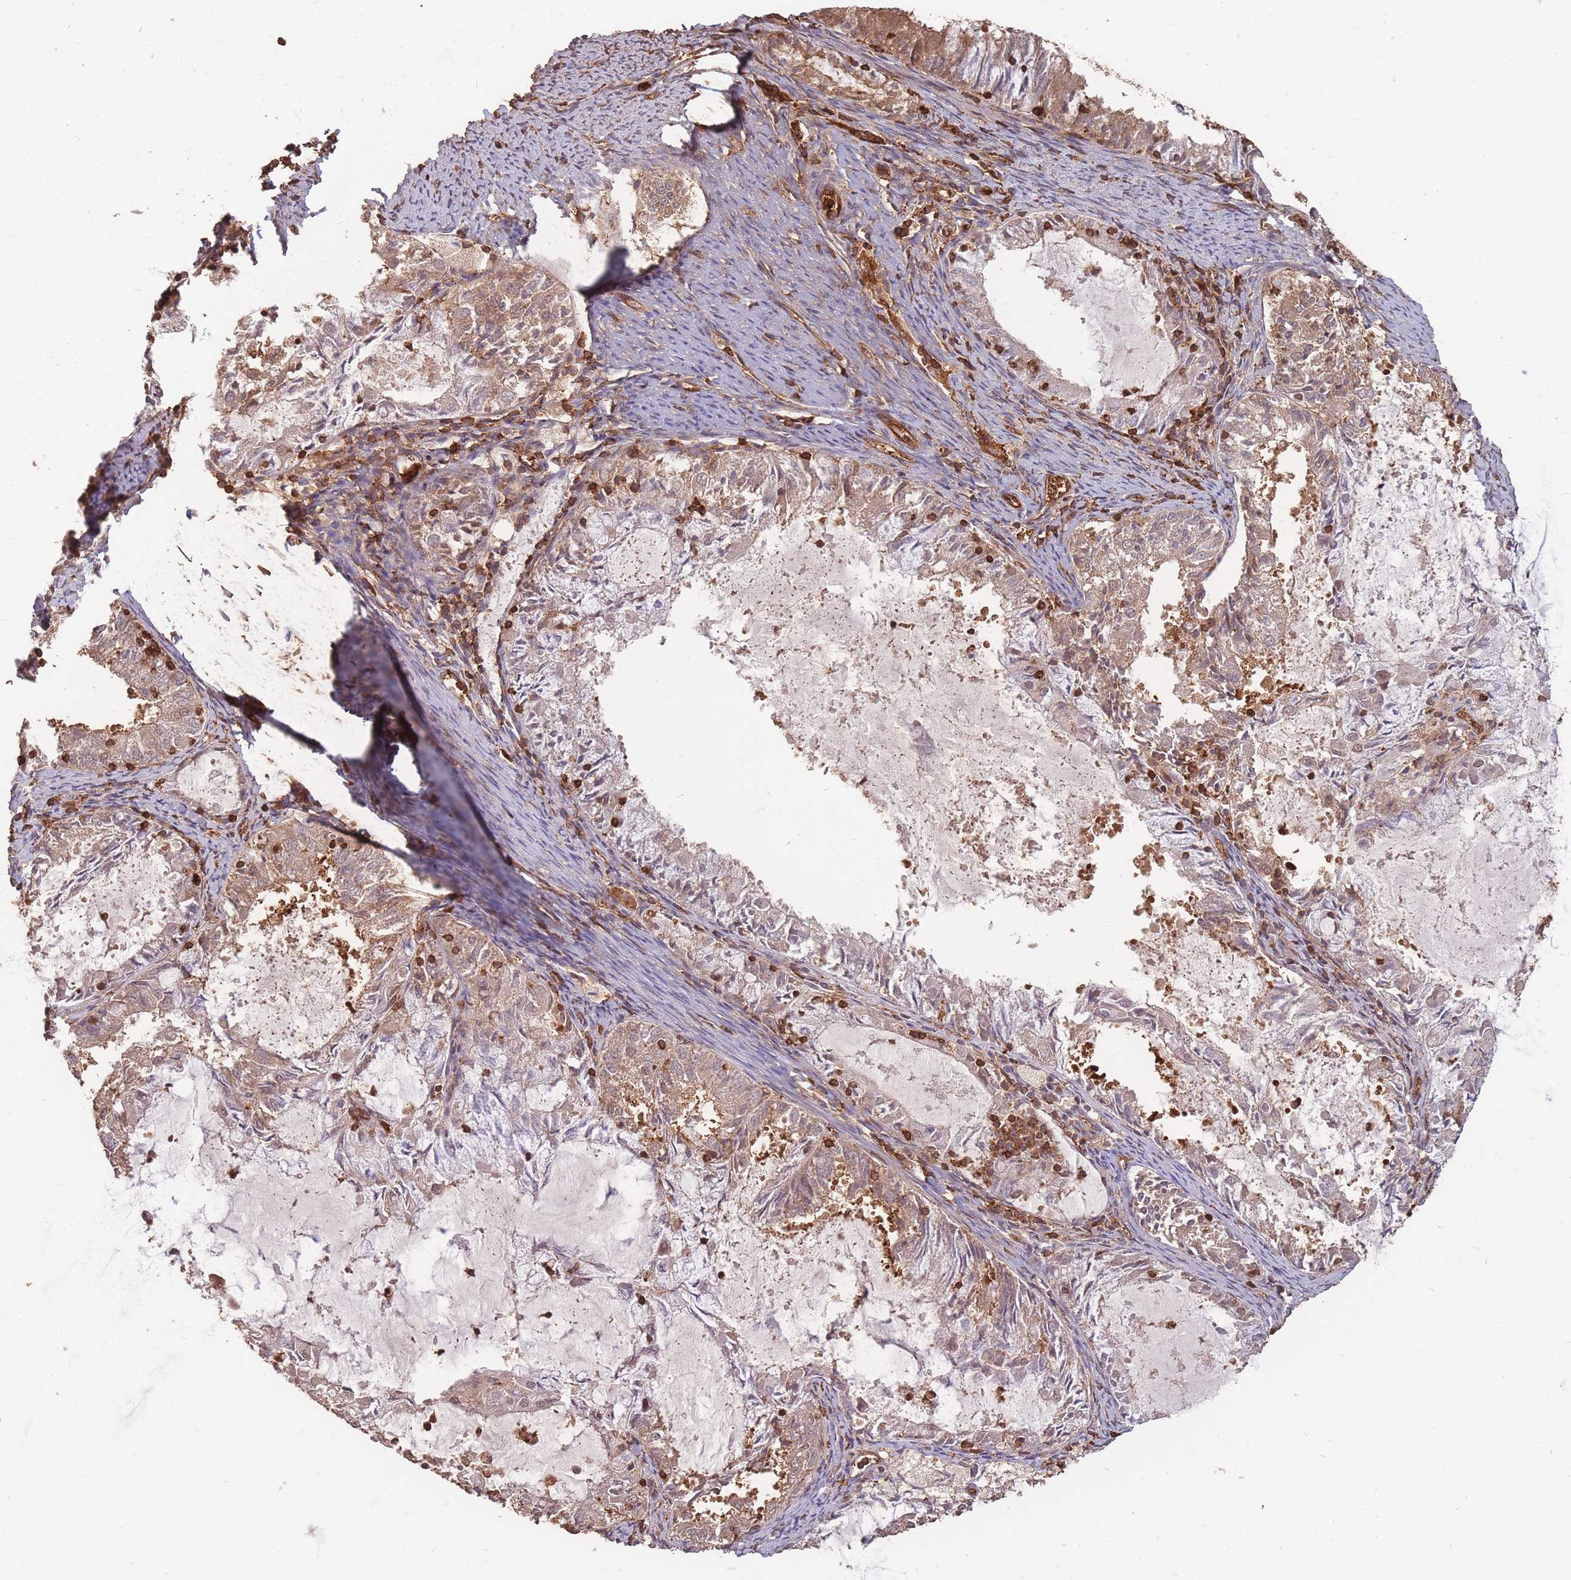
{"staining": {"intensity": "moderate", "quantity": "<25%", "location": "cytoplasmic/membranous"}, "tissue": "endometrial cancer", "cell_type": "Tumor cells", "image_type": "cancer", "snomed": [{"axis": "morphology", "description": "Adenocarcinoma, NOS"}, {"axis": "topography", "description": "Endometrium"}], "caption": "IHC of human endometrial cancer (adenocarcinoma) exhibits low levels of moderate cytoplasmic/membranous positivity in approximately <25% of tumor cells.", "gene": "PLS3", "patient": {"sex": "female", "age": 57}}